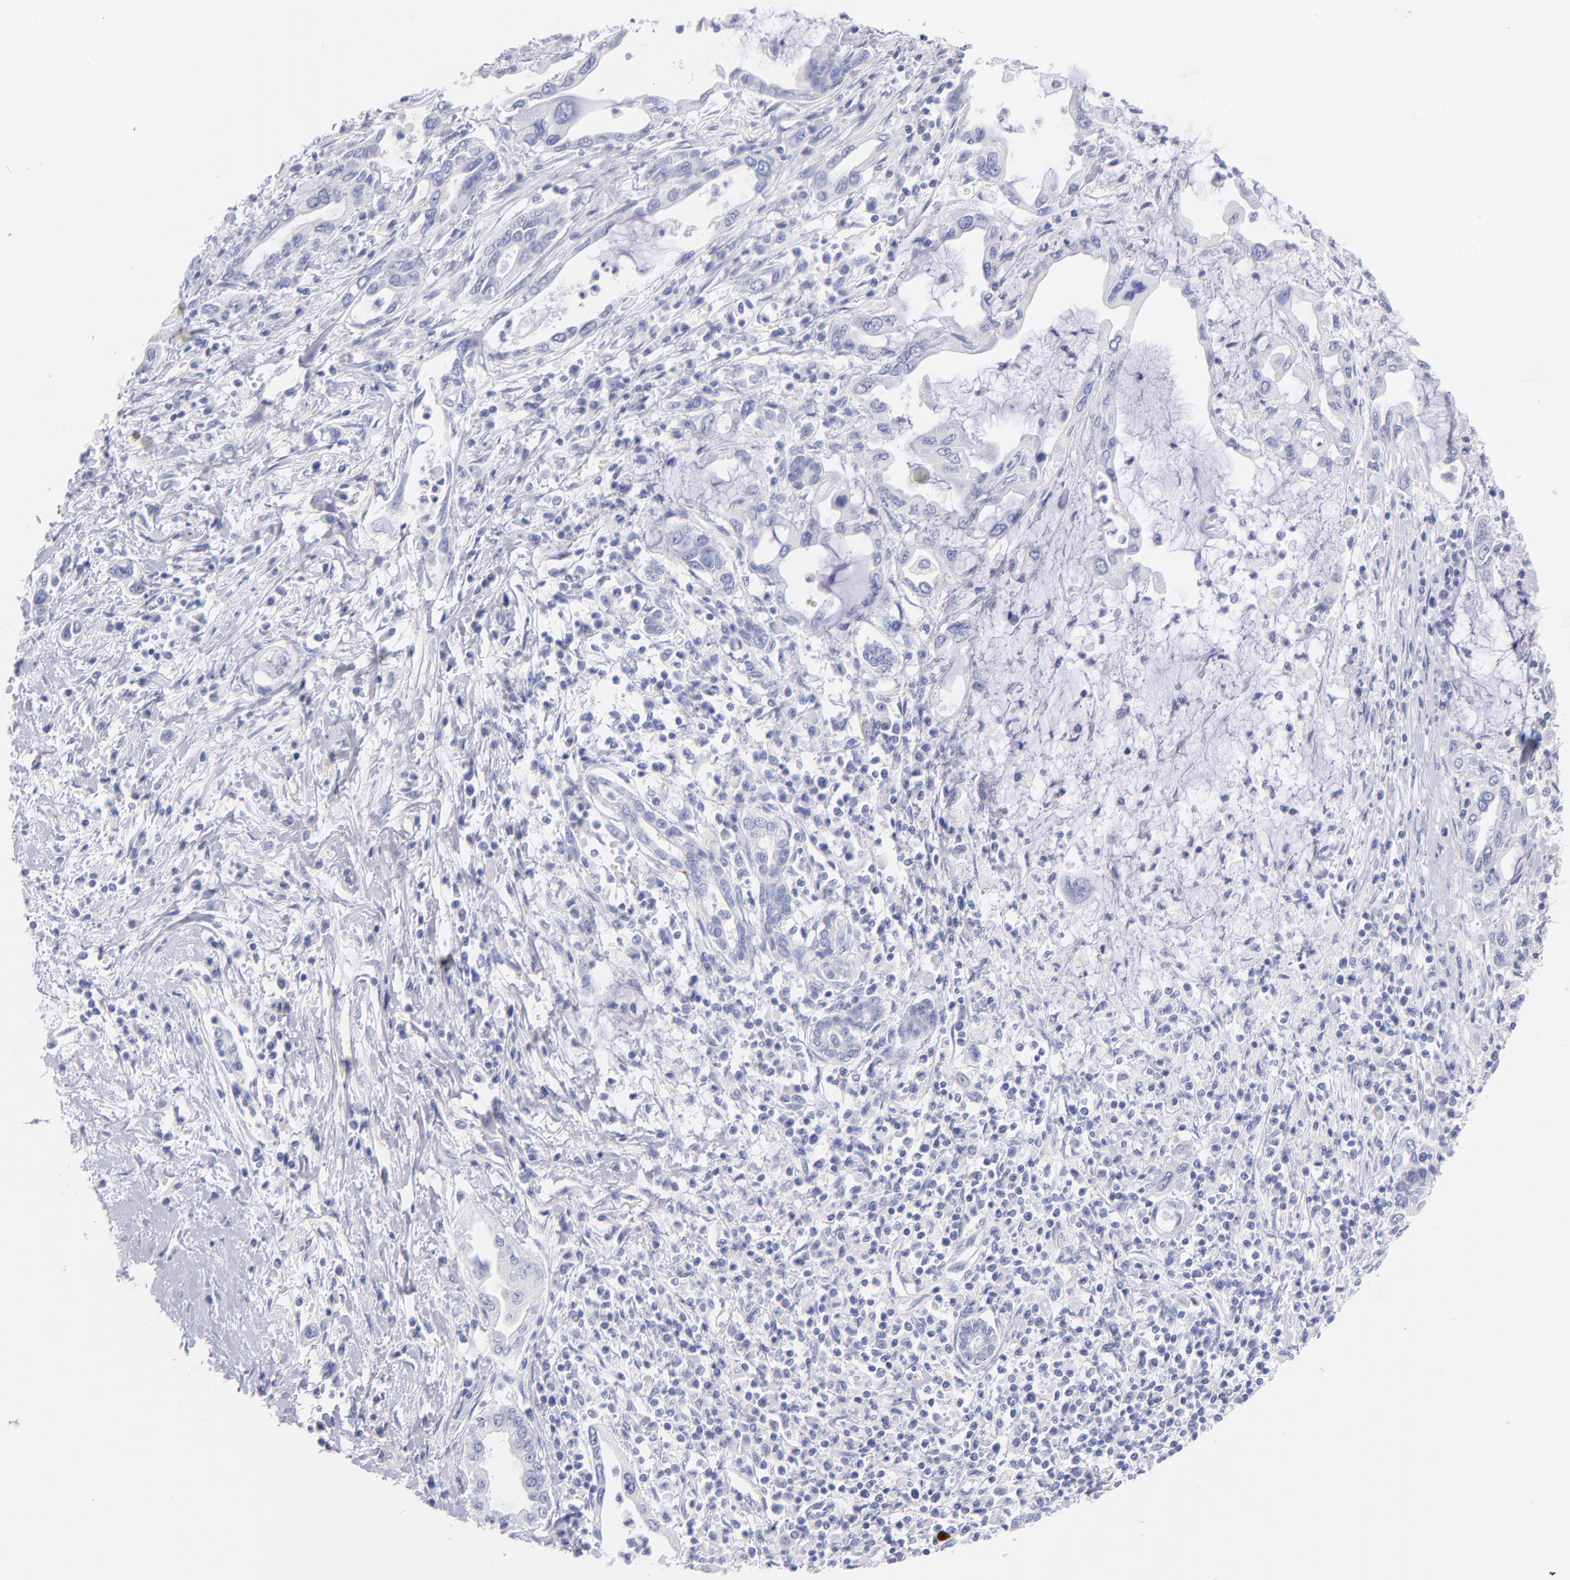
{"staining": {"intensity": "negative", "quantity": "none", "location": "none"}, "tissue": "pancreatic cancer", "cell_type": "Tumor cells", "image_type": "cancer", "snomed": [{"axis": "morphology", "description": "Adenocarcinoma, NOS"}, {"axis": "topography", "description": "Pancreas"}], "caption": "IHC micrograph of neoplastic tissue: human pancreatic cancer (adenocarcinoma) stained with DAB (3,3'-diaminobenzidine) demonstrates no significant protein positivity in tumor cells. (DAB immunohistochemistry (IHC) with hematoxylin counter stain).", "gene": "SCGN", "patient": {"sex": "female", "age": 57}}